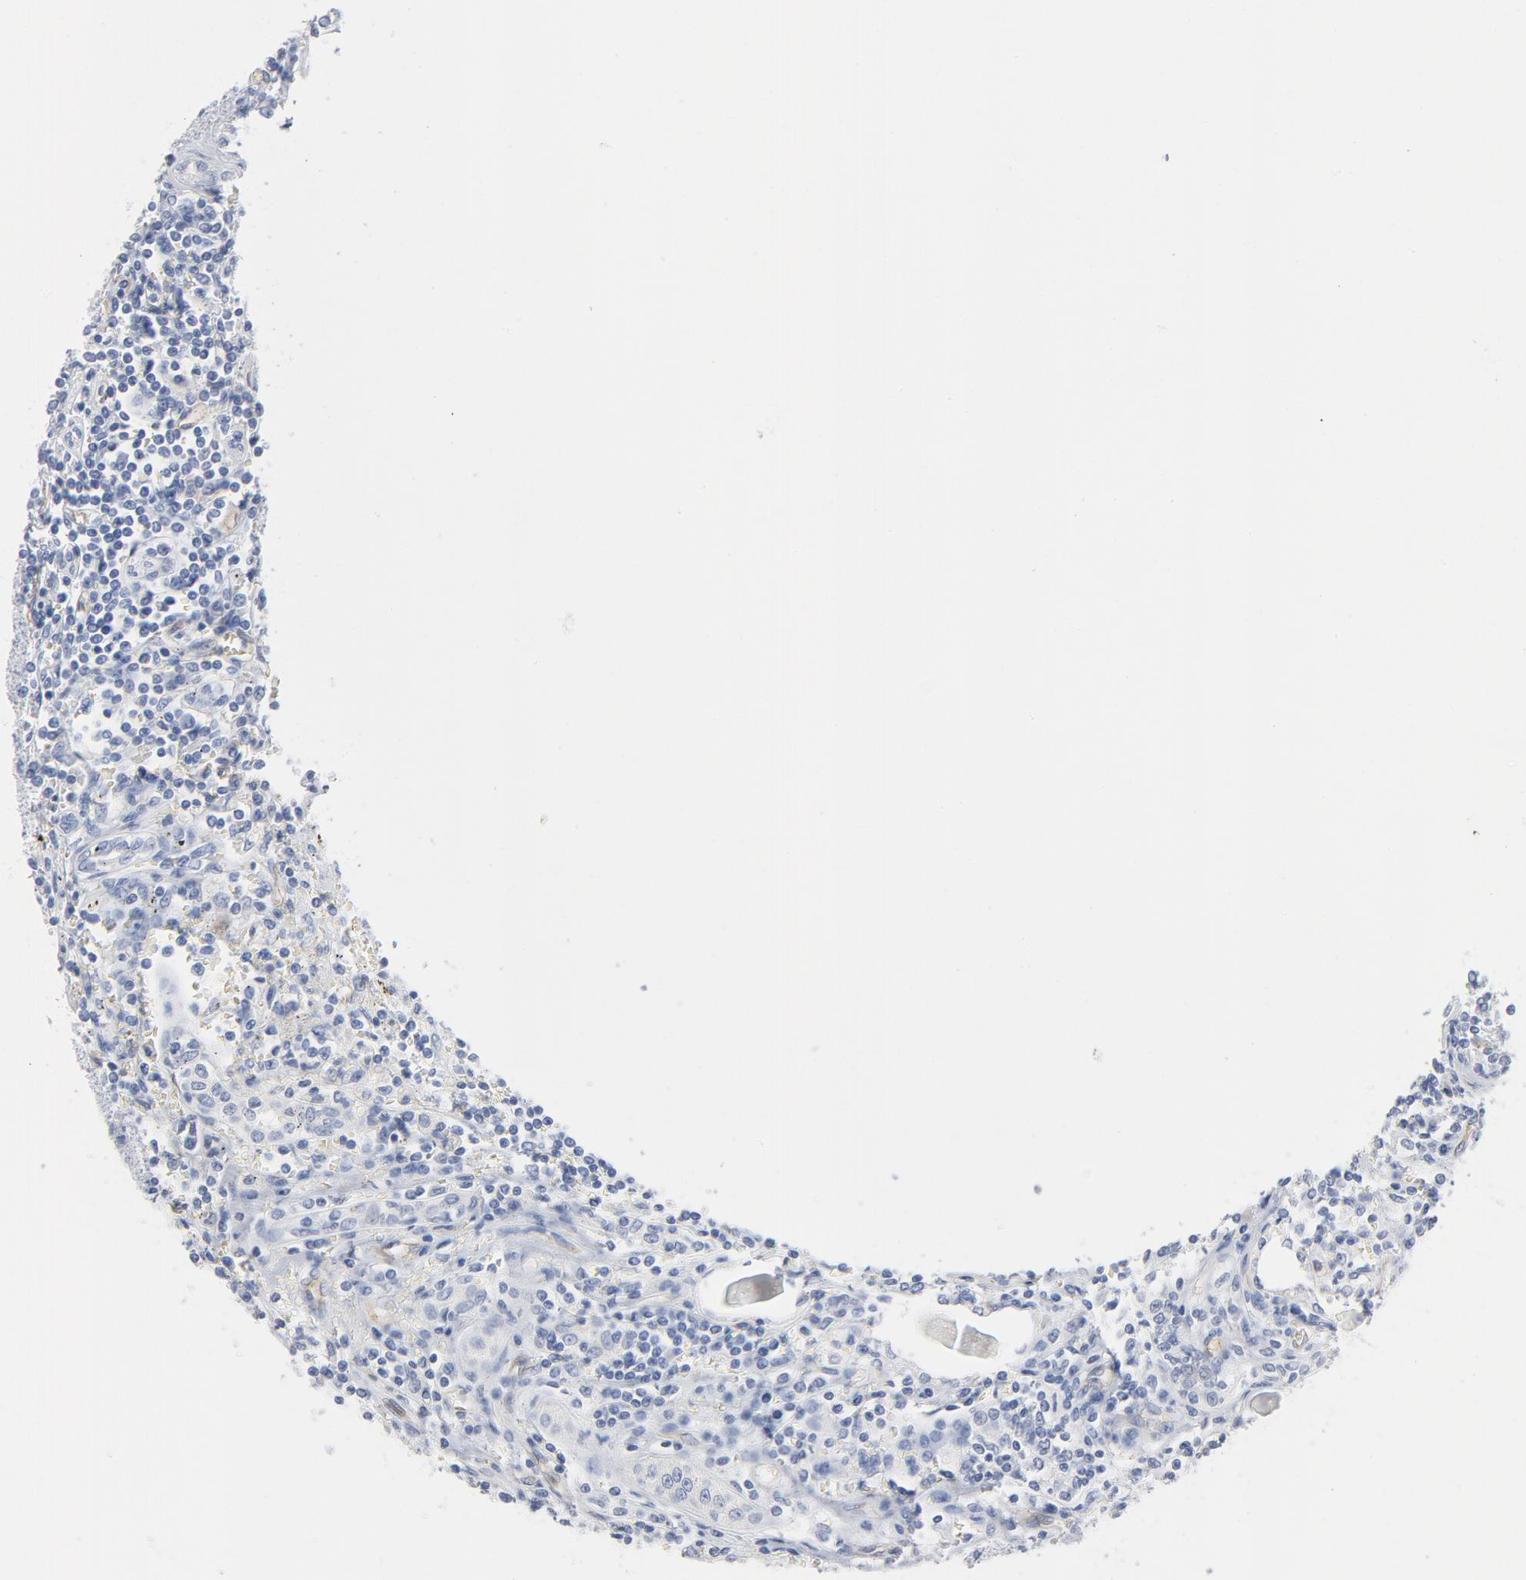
{"staining": {"intensity": "negative", "quantity": "none", "location": "none"}, "tissue": "renal cancer", "cell_type": "Tumor cells", "image_type": "cancer", "snomed": [{"axis": "morphology", "description": "Normal tissue, NOS"}, {"axis": "morphology", "description": "Adenocarcinoma, NOS"}, {"axis": "topography", "description": "Kidney"}], "caption": "High power microscopy histopathology image of an IHC histopathology image of renal cancer (adenocarcinoma), revealing no significant expression in tumor cells.", "gene": "SHANK3", "patient": {"sex": "male", "age": 71}}